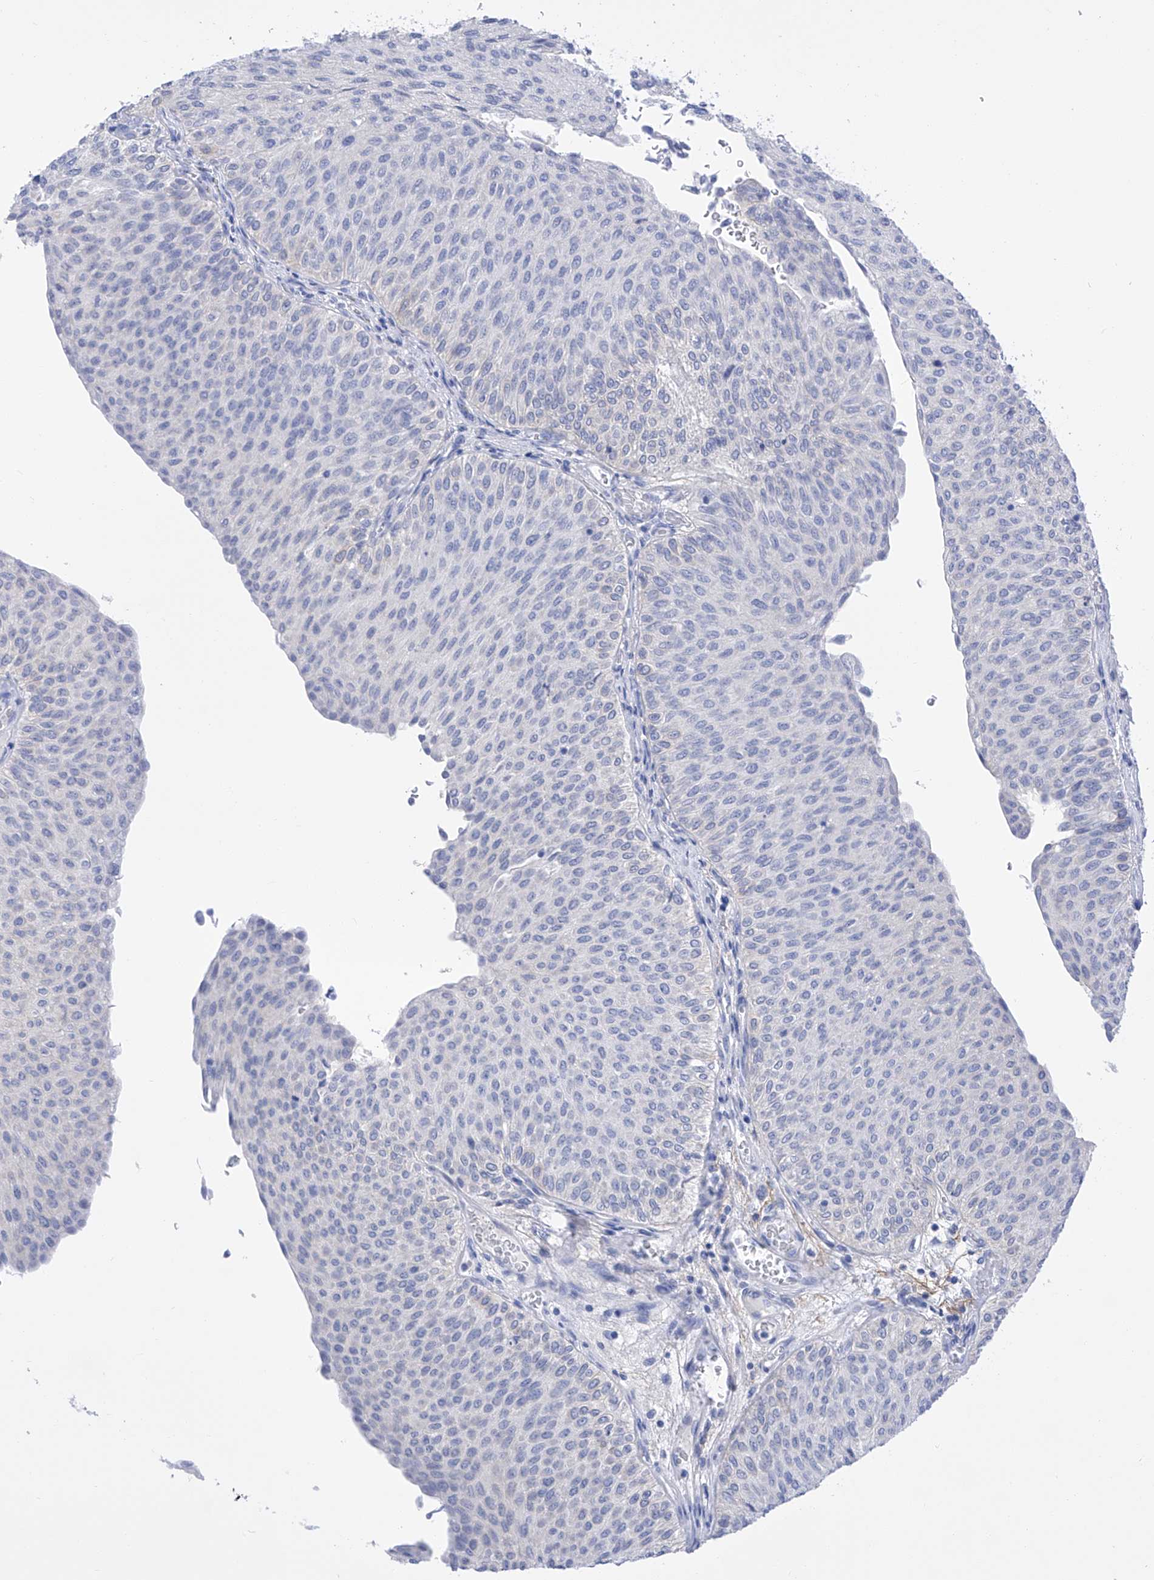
{"staining": {"intensity": "negative", "quantity": "none", "location": "none"}, "tissue": "urothelial cancer", "cell_type": "Tumor cells", "image_type": "cancer", "snomed": [{"axis": "morphology", "description": "Urothelial carcinoma, Low grade"}, {"axis": "topography", "description": "Urinary bladder"}], "caption": "Immunohistochemistry micrograph of human urothelial cancer stained for a protein (brown), which displays no expression in tumor cells.", "gene": "FLG", "patient": {"sex": "male", "age": 78}}